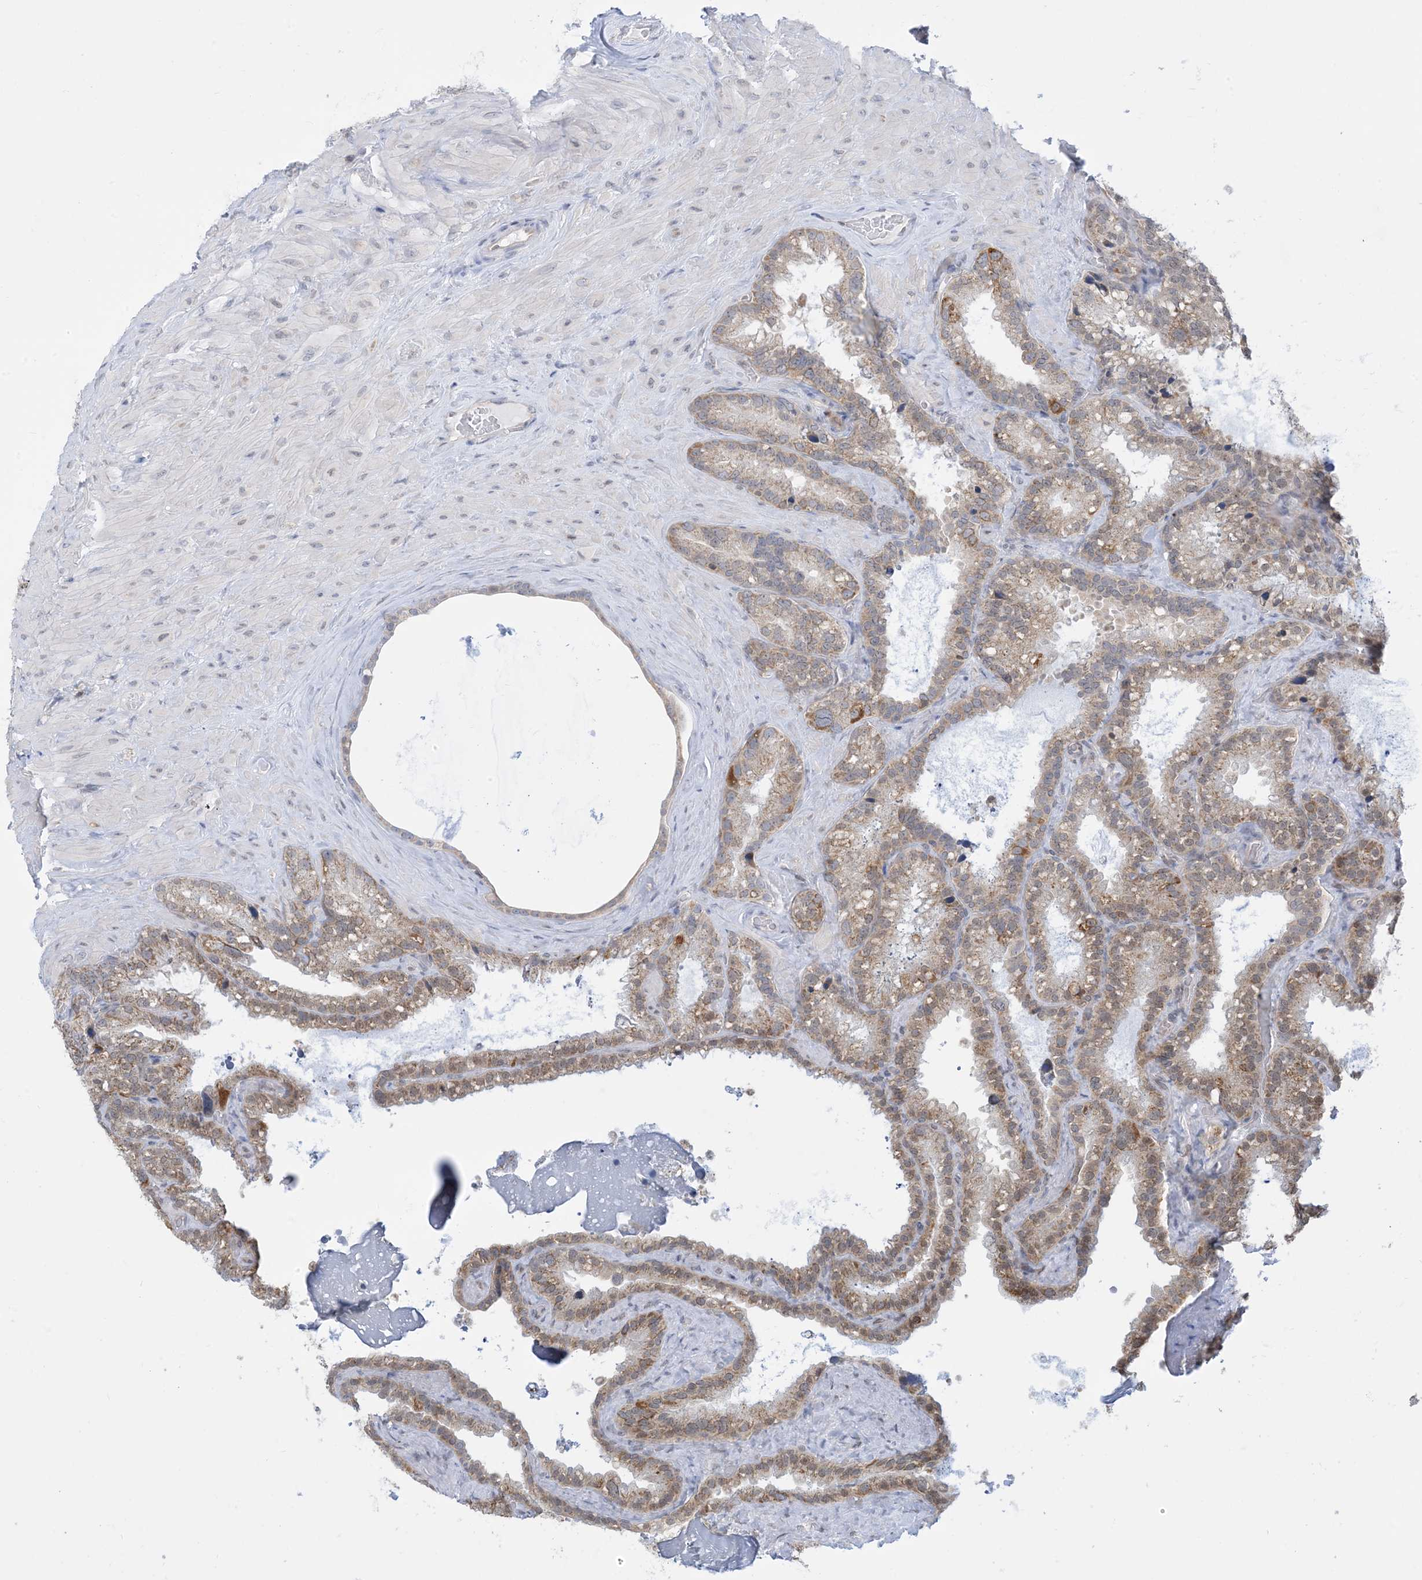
{"staining": {"intensity": "weak", "quantity": "25%-75%", "location": "cytoplasmic/membranous,nuclear"}, "tissue": "seminal vesicle", "cell_type": "Glandular cells", "image_type": "normal", "snomed": [{"axis": "morphology", "description": "Normal tissue, NOS"}, {"axis": "topography", "description": "Prostate"}, {"axis": "topography", "description": "Seminal veicle"}], "caption": "Benign seminal vesicle exhibits weak cytoplasmic/membranous,nuclear positivity in approximately 25%-75% of glandular cells.", "gene": "CASP4", "patient": {"sex": "male", "age": 68}}